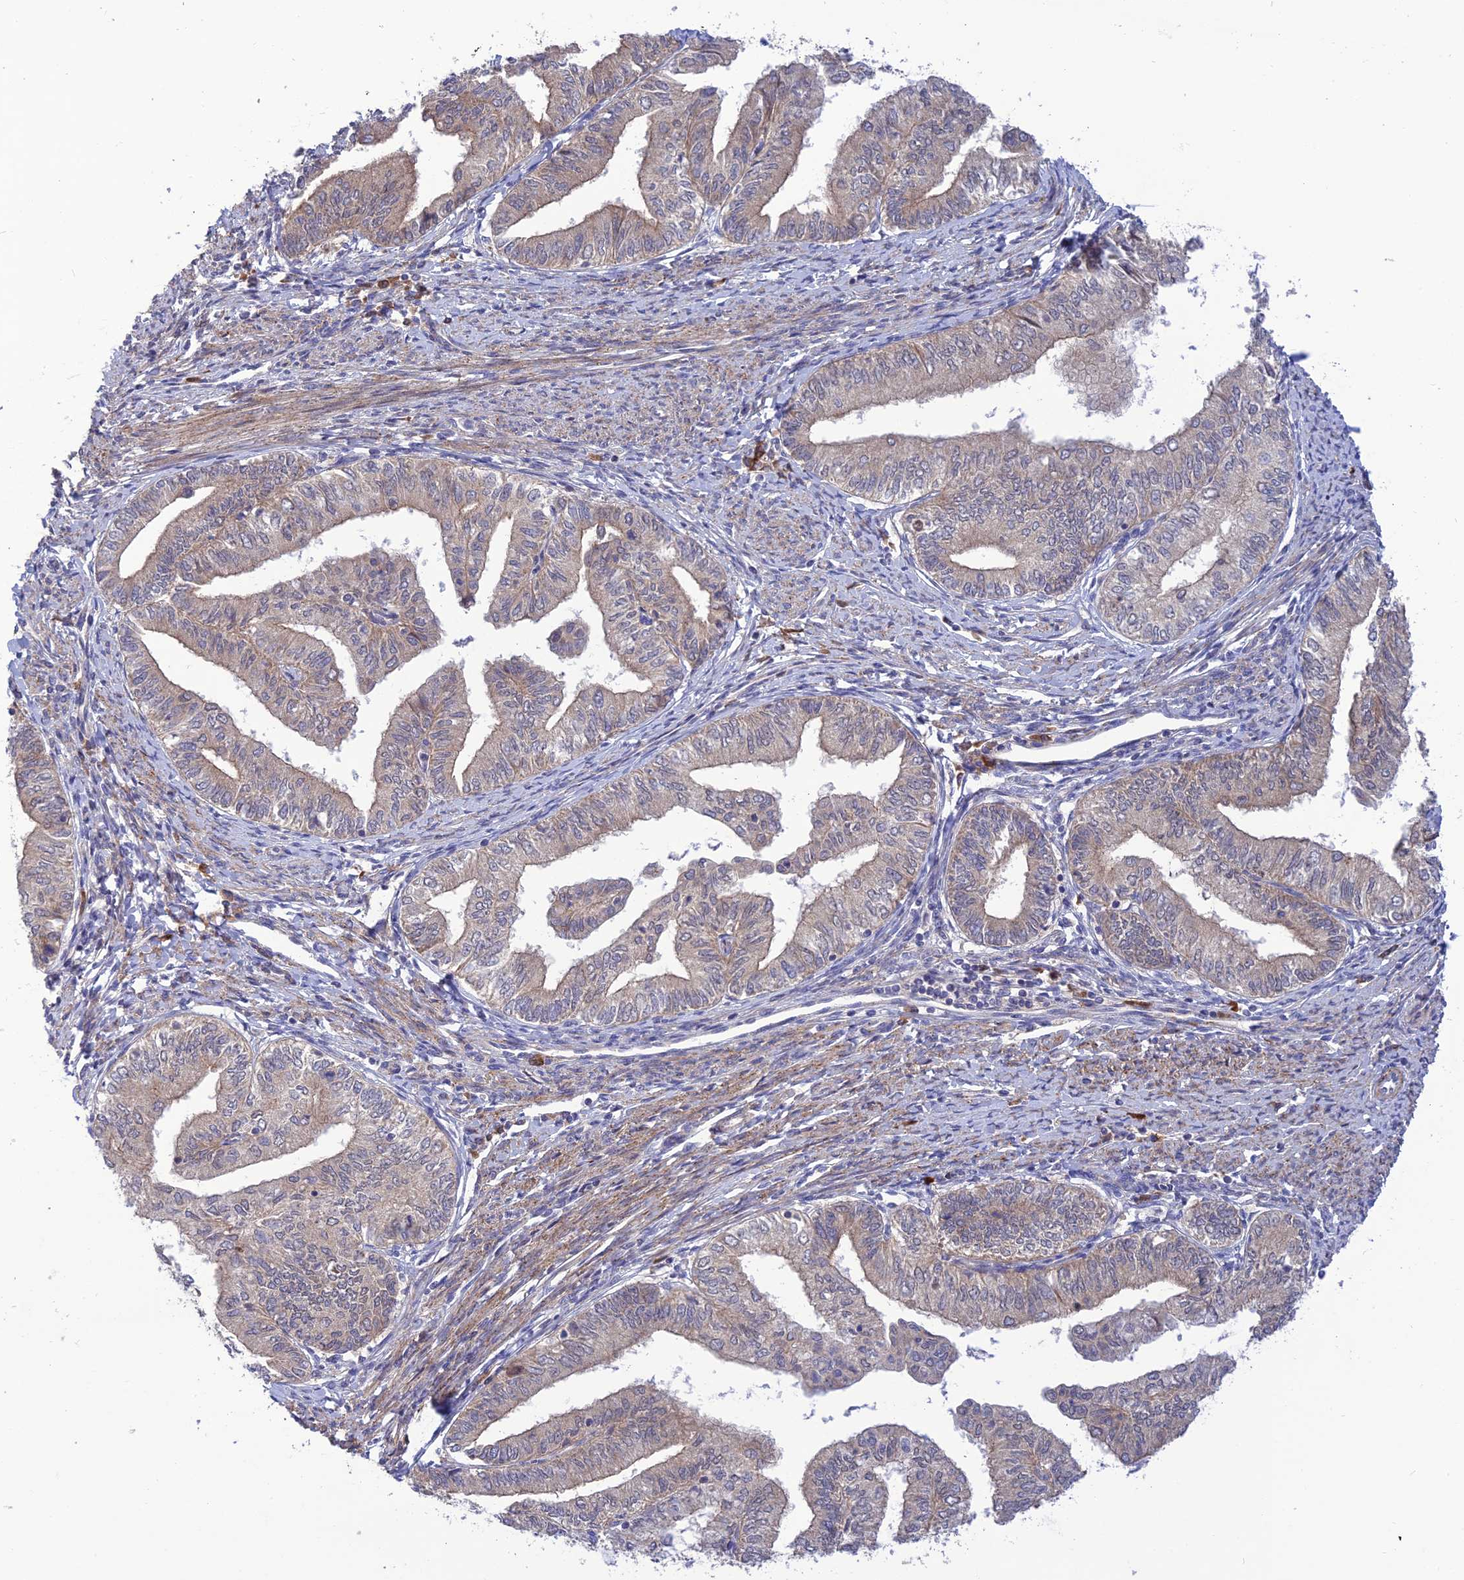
{"staining": {"intensity": "weak", "quantity": "25%-75%", "location": "cytoplasmic/membranous"}, "tissue": "endometrial cancer", "cell_type": "Tumor cells", "image_type": "cancer", "snomed": [{"axis": "morphology", "description": "Adenocarcinoma, NOS"}, {"axis": "topography", "description": "Endometrium"}], "caption": "Human endometrial cancer (adenocarcinoma) stained with a protein marker reveals weak staining in tumor cells.", "gene": "UROS", "patient": {"sex": "female", "age": 66}}